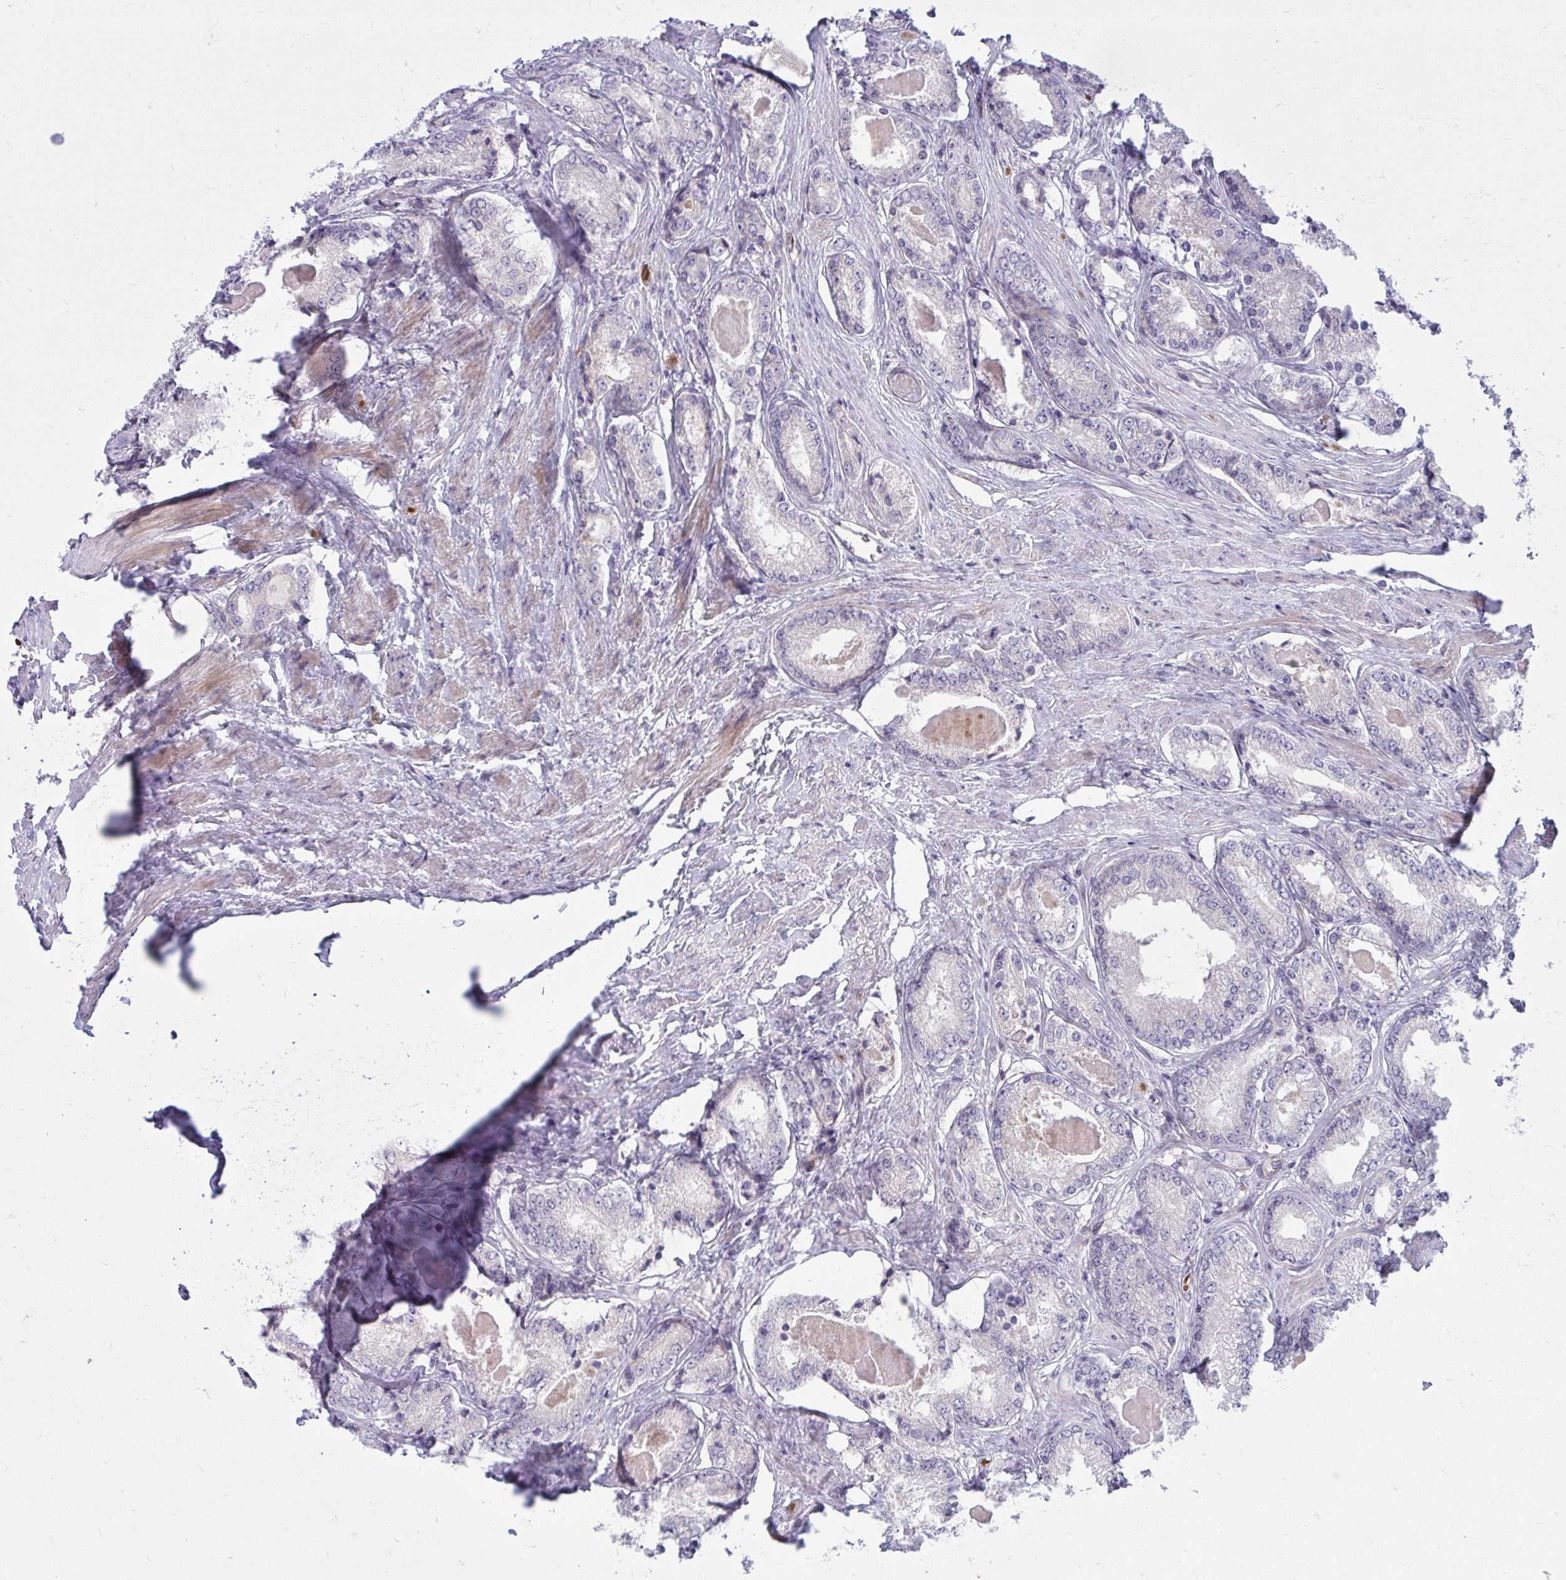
{"staining": {"intensity": "negative", "quantity": "none", "location": "none"}, "tissue": "prostate cancer", "cell_type": "Tumor cells", "image_type": "cancer", "snomed": [{"axis": "morphology", "description": "Adenocarcinoma, NOS"}, {"axis": "morphology", "description": "Adenocarcinoma, Low grade"}, {"axis": "topography", "description": "Prostate"}], "caption": "Image shows no significant protein expression in tumor cells of low-grade adenocarcinoma (prostate). (DAB immunohistochemistry, high magnification).", "gene": "SLC14A1", "patient": {"sex": "male", "age": 68}}